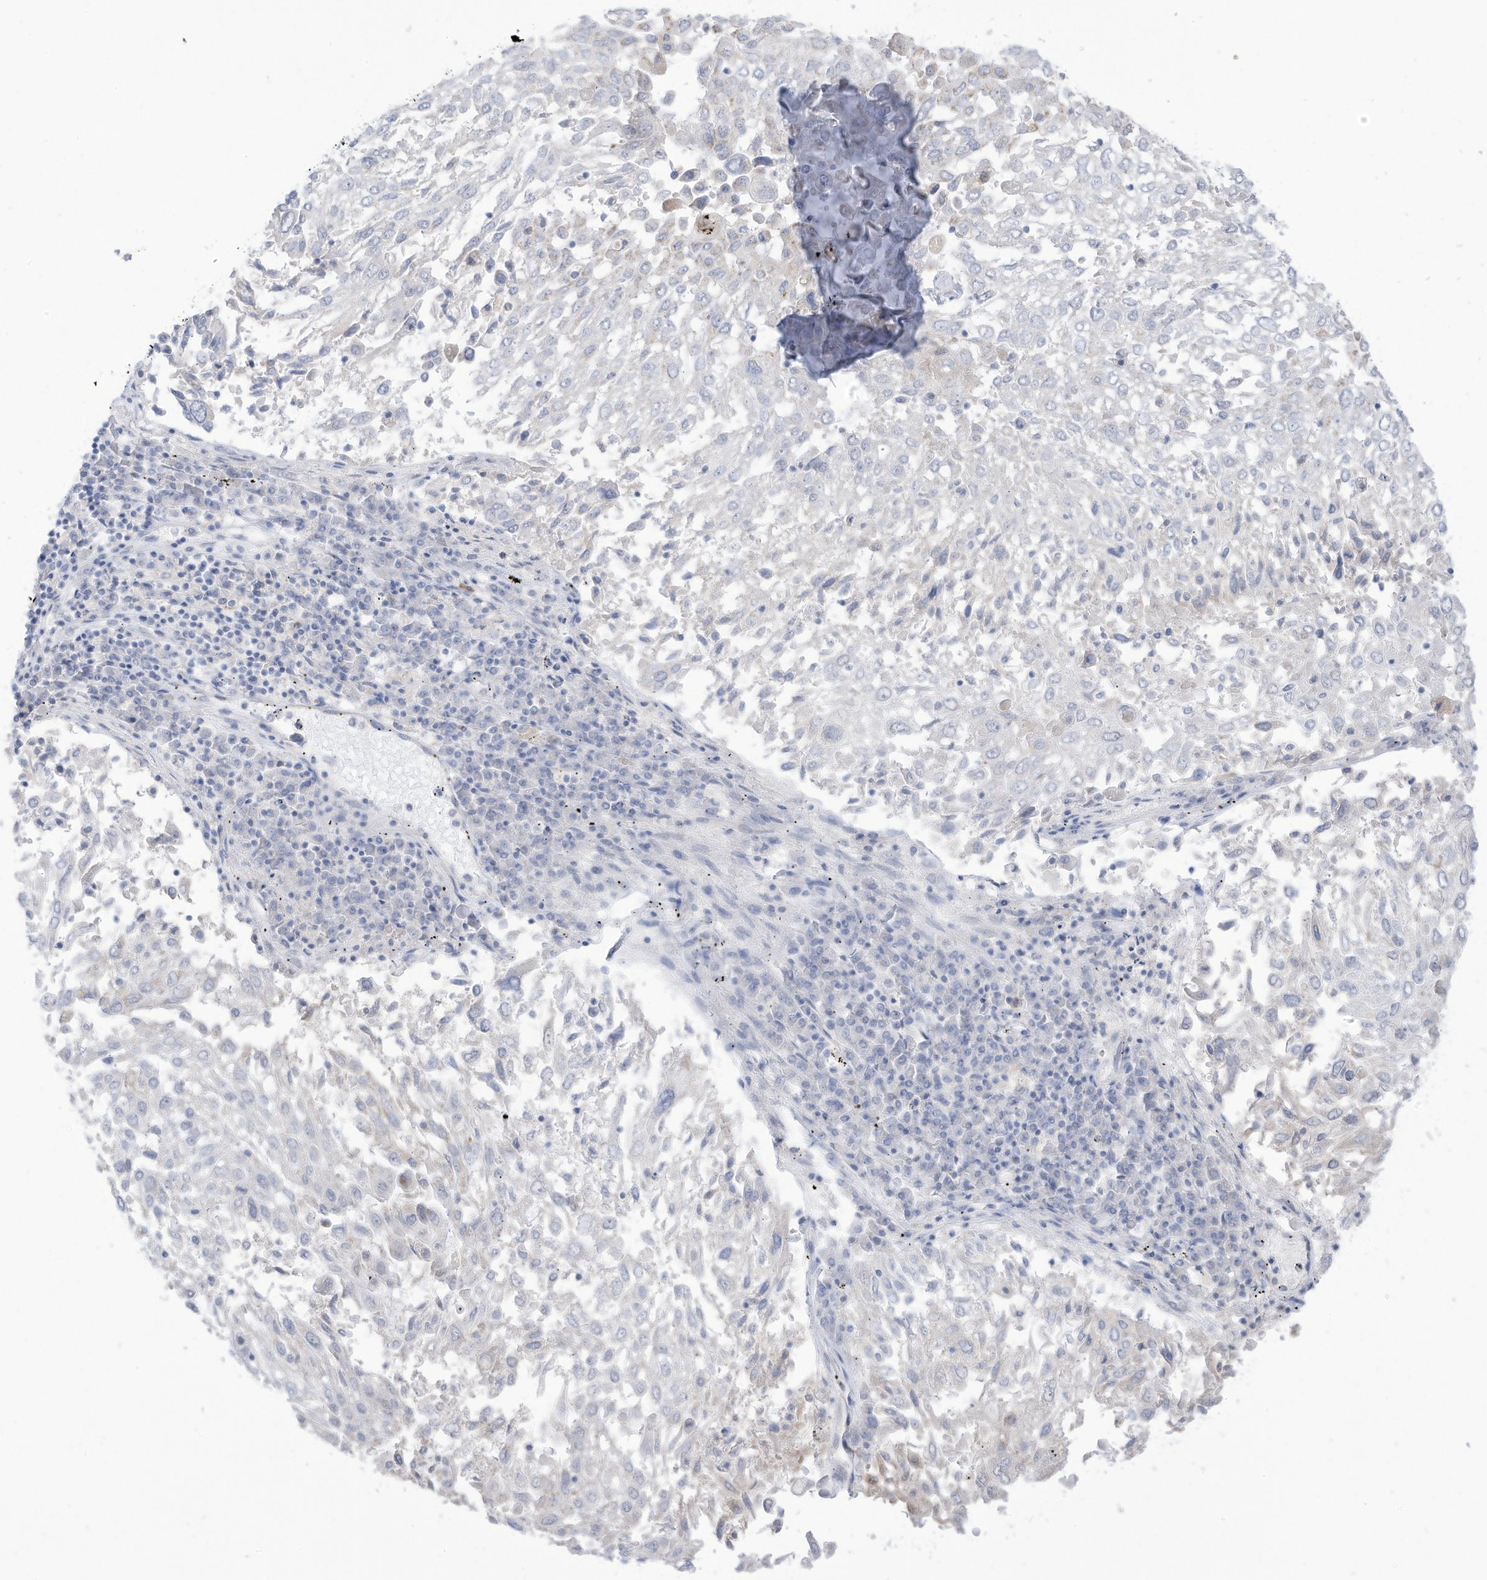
{"staining": {"intensity": "negative", "quantity": "none", "location": "none"}, "tissue": "lung cancer", "cell_type": "Tumor cells", "image_type": "cancer", "snomed": [{"axis": "morphology", "description": "Squamous cell carcinoma, NOS"}, {"axis": "topography", "description": "Lung"}], "caption": "DAB (3,3'-diaminobenzidine) immunohistochemical staining of human lung cancer demonstrates no significant staining in tumor cells.", "gene": "OGT", "patient": {"sex": "male", "age": 65}}